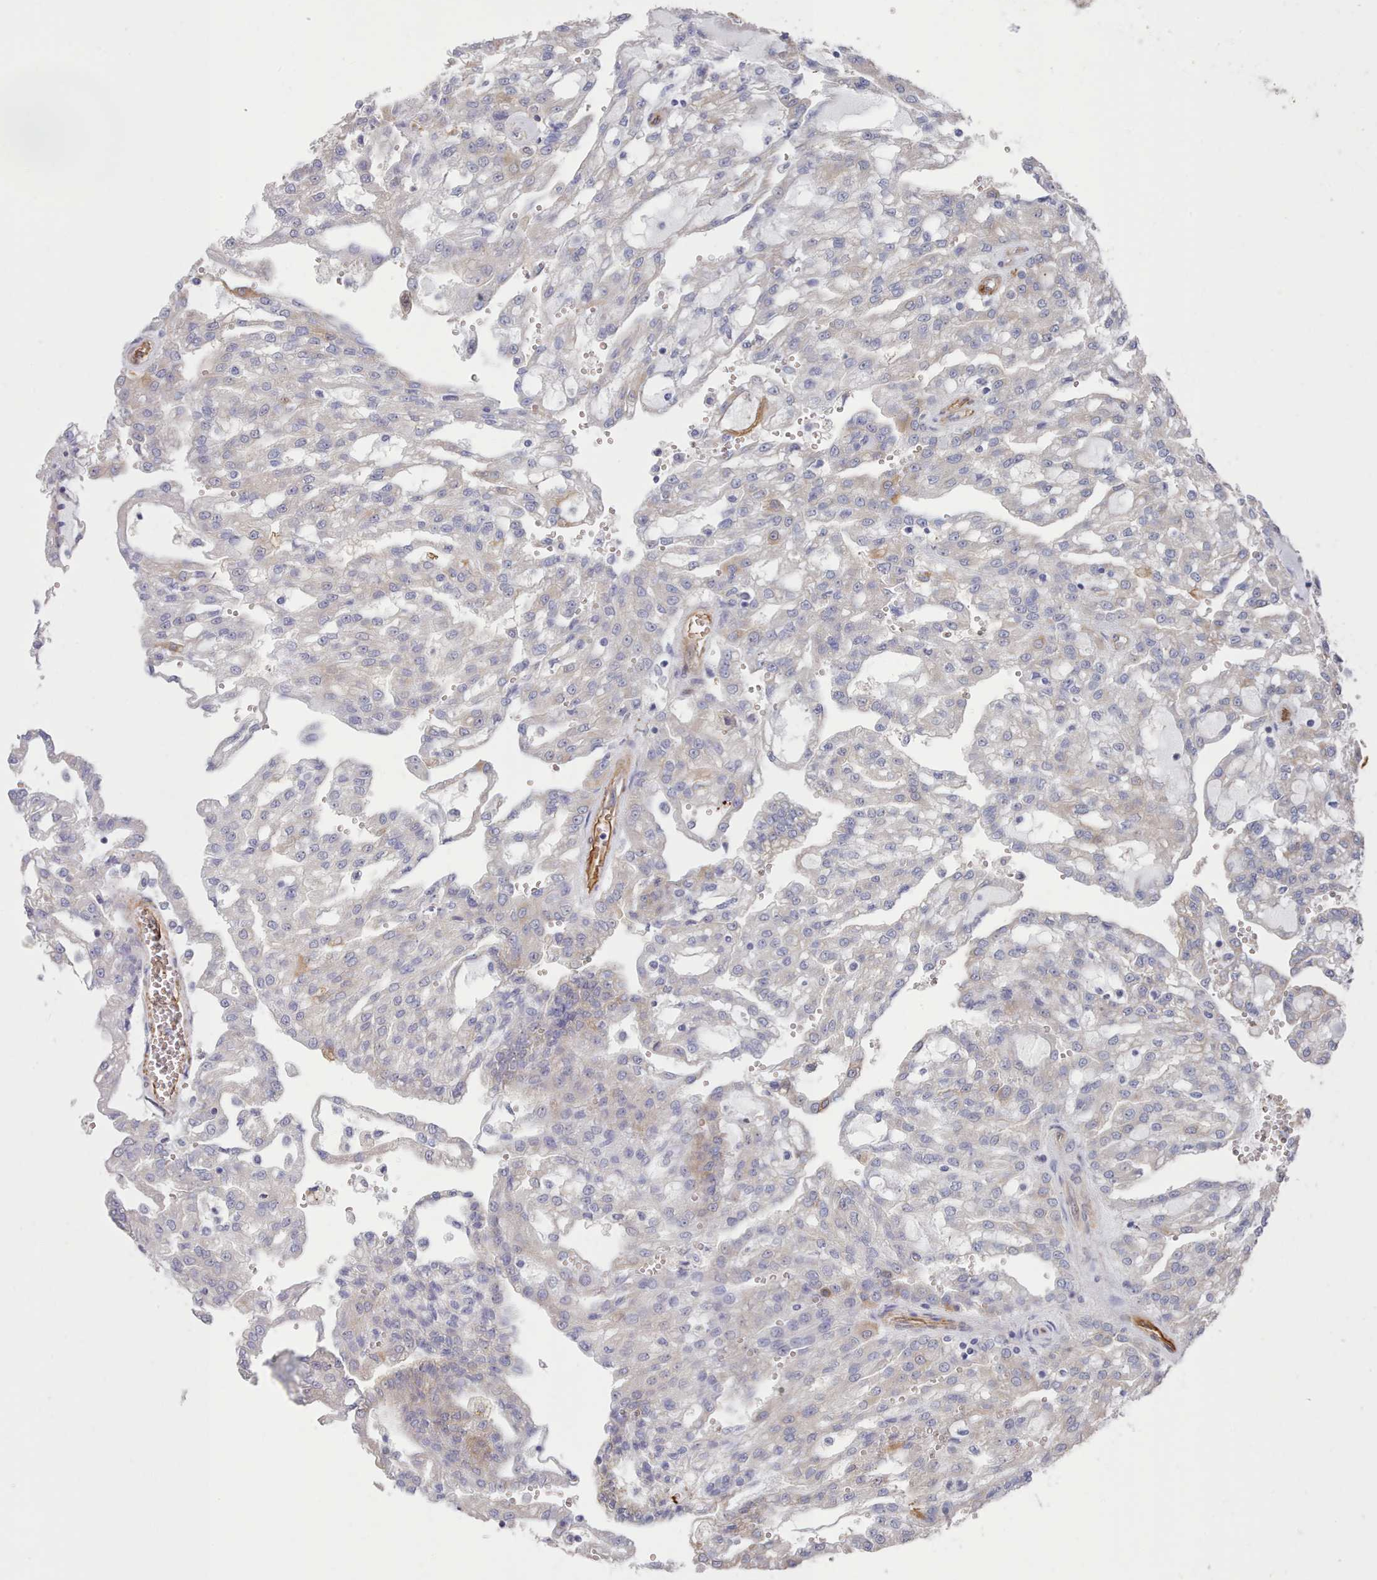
{"staining": {"intensity": "negative", "quantity": "none", "location": "none"}, "tissue": "renal cancer", "cell_type": "Tumor cells", "image_type": "cancer", "snomed": [{"axis": "morphology", "description": "Adenocarcinoma, NOS"}, {"axis": "topography", "description": "Kidney"}], "caption": "Tumor cells show no significant protein staining in renal cancer.", "gene": "G6PC1", "patient": {"sex": "male", "age": 63}}